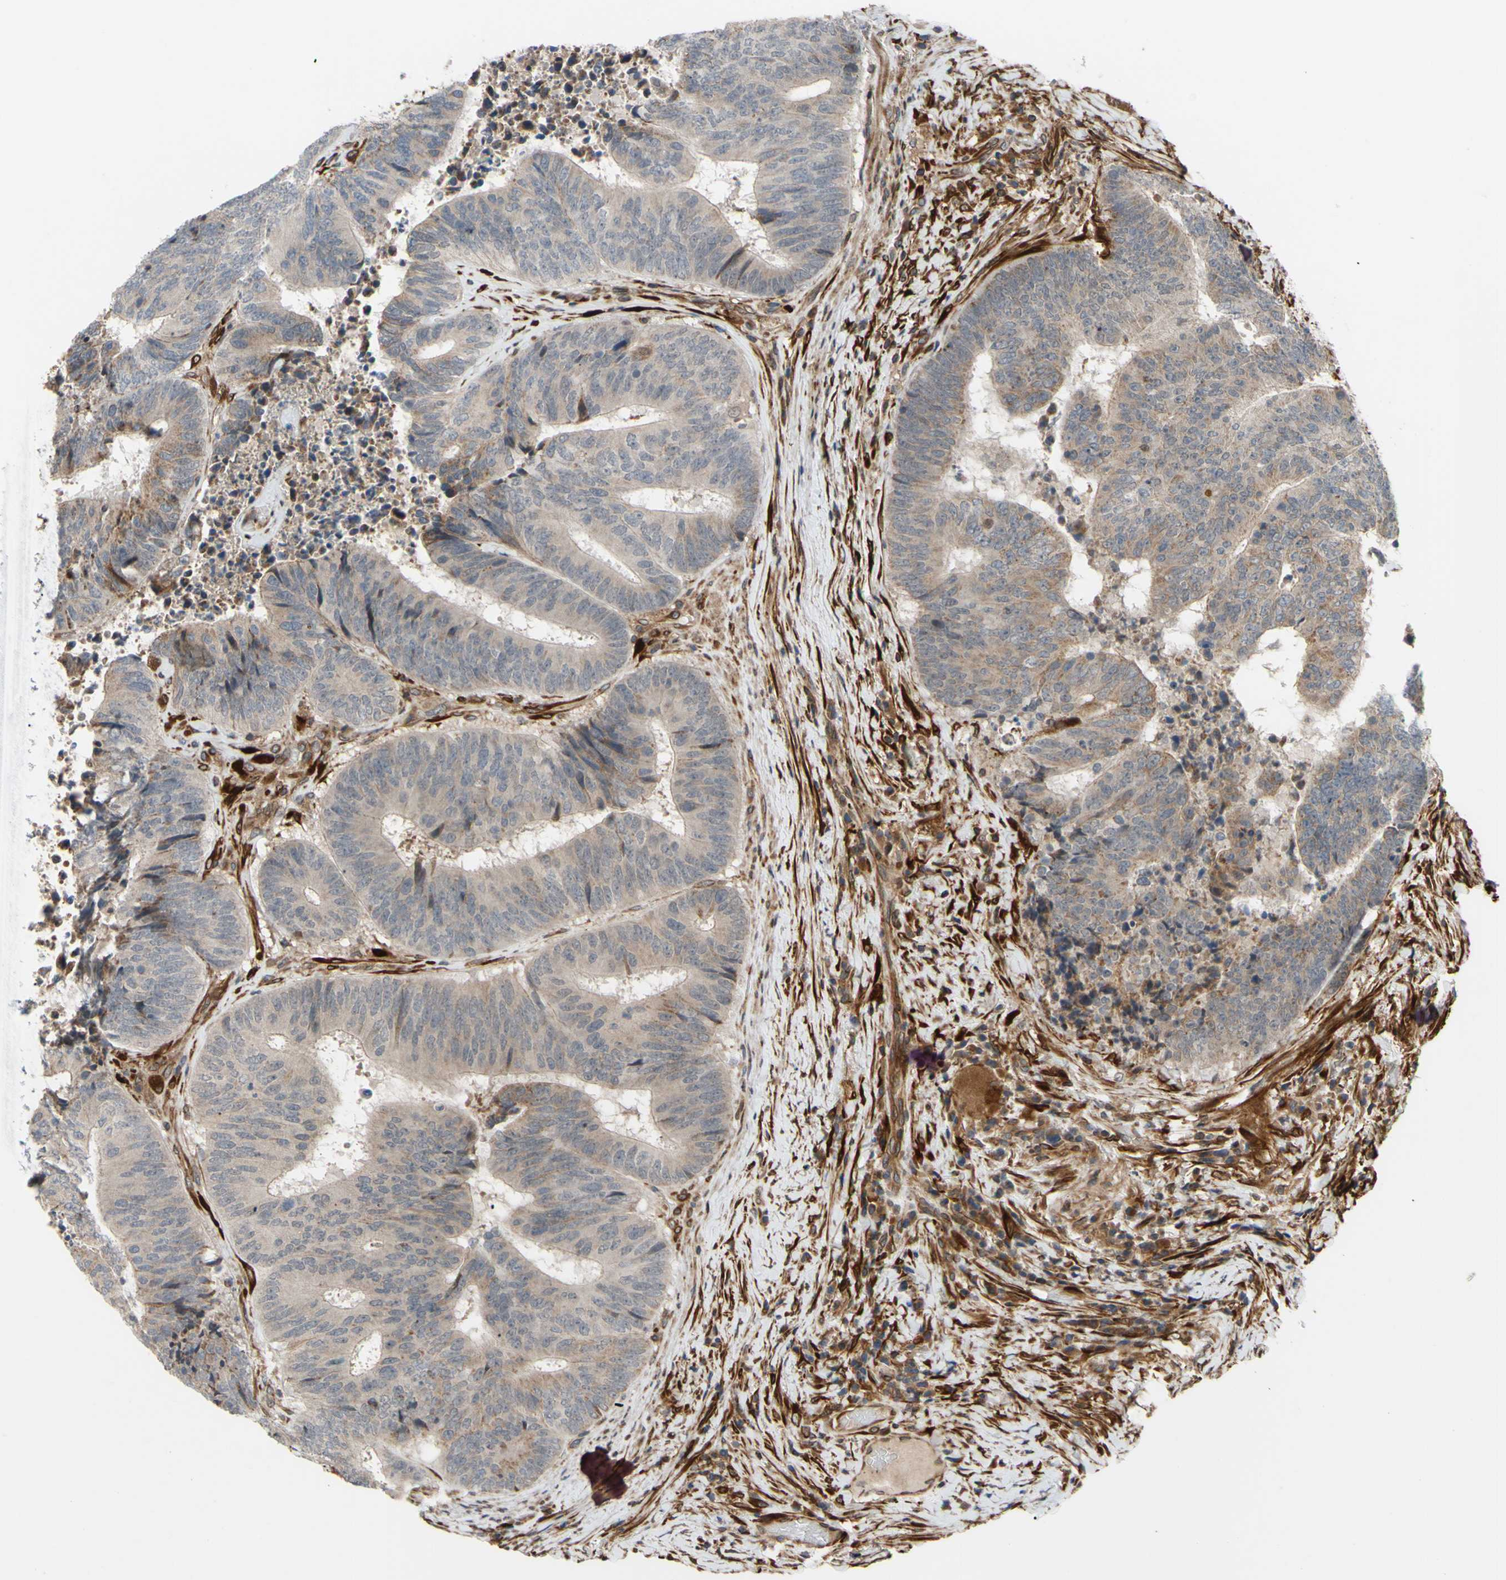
{"staining": {"intensity": "weak", "quantity": ">75%", "location": "cytoplasmic/membranous"}, "tissue": "colorectal cancer", "cell_type": "Tumor cells", "image_type": "cancer", "snomed": [{"axis": "morphology", "description": "Adenocarcinoma, NOS"}, {"axis": "topography", "description": "Rectum"}], "caption": "Immunohistochemistry of colorectal cancer (adenocarcinoma) displays low levels of weak cytoplasmic/membranous staining in about >75% of tumor cells. (Stains: DAB in brown, nuclei in blue, Microscopy: brightfield microscopy at high magnification).", "gene": "PRAF2", "patient": {"sex": "male", "age": 72}}